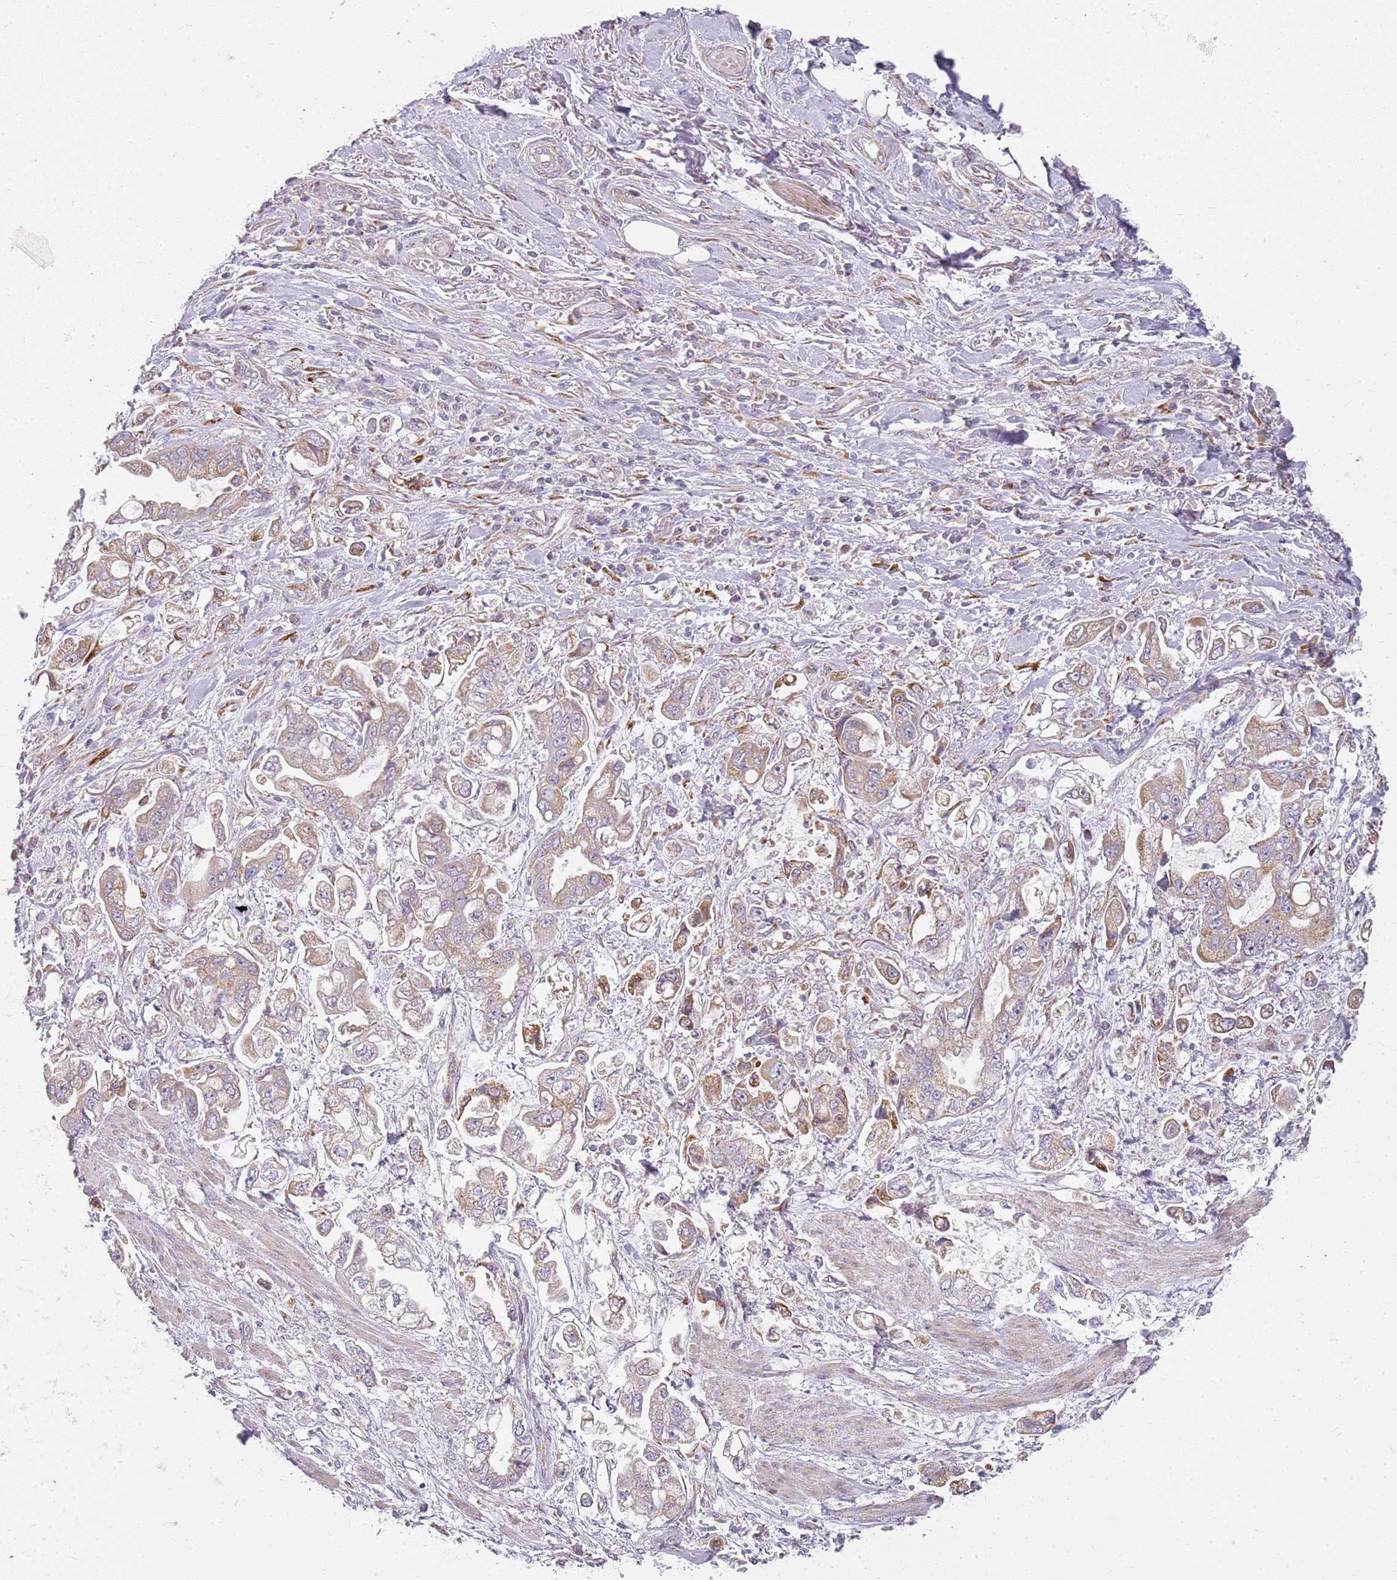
{"staining": {"intensity": "weak", "quantity": "25%-75%", "location": "cytoplasmic/membranous"}, "tissue": "stomach cancer", "cell_type": "Tumor cells", "image_type": "cancer", "snomed": [{"axis": "morphology", "description": "Adenocarcinoma, NOS"}, {"axis": "topography", "description": "Stomach"}], "caption": "Protein analysis of stomach cancer tissue exhibits weak cytoplasmic/membranous staining in about 25%-75% of tumor cells. Using DAB (brown) and hematoxylin (blue) stains, captured at high magnification using brightfield microscopy.", "gene": "TMEM200C", "patient": {"sex": "male", "age": 62}}